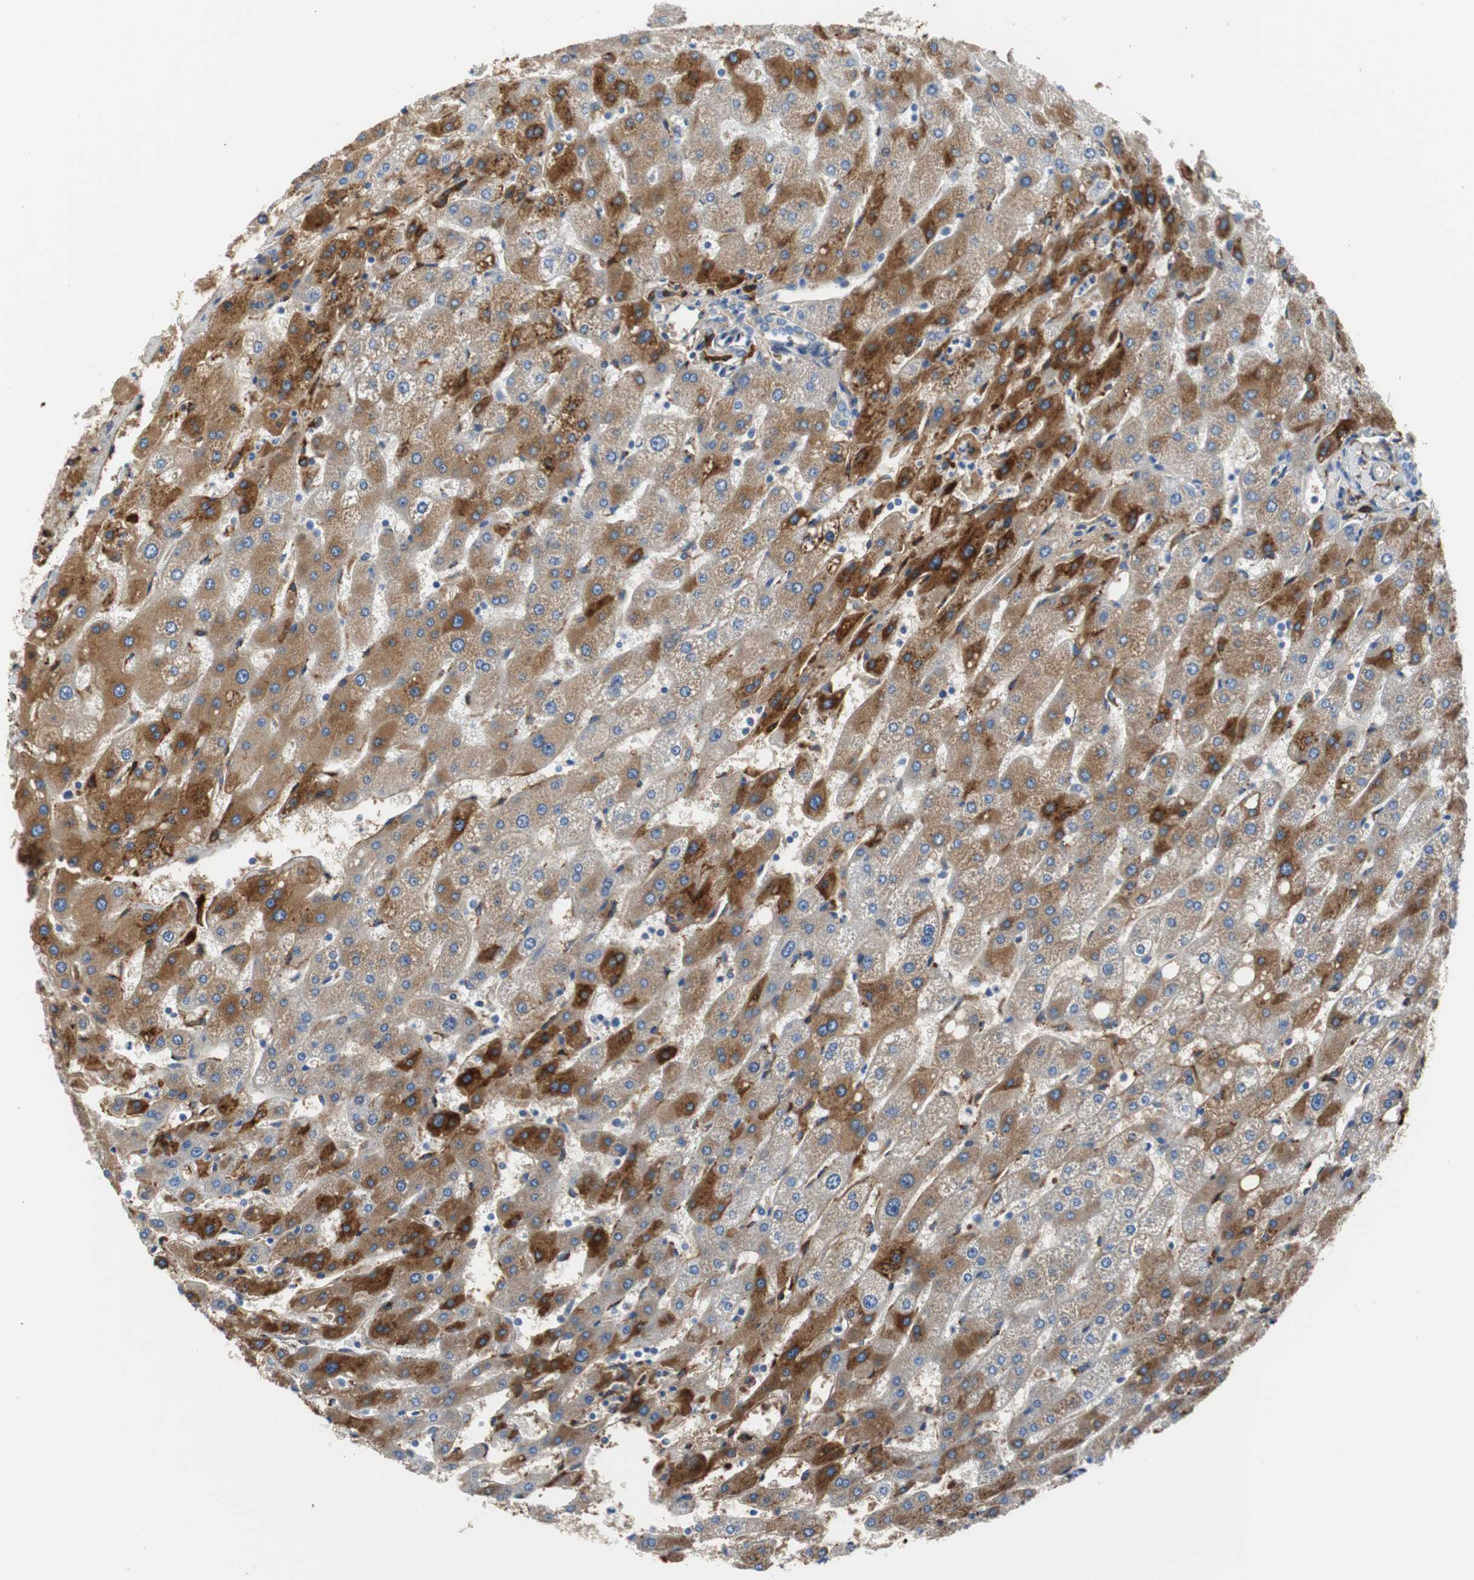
{"staining": {"intensity": "weak", "quantity": "25%-75%", "location": "cytoplasmic/membranous"}, "tissue": "liver", "cell_type": "Cholangiocytes", "image_type": "normal", "snomed": [{"axis": "morphology", "description": "Normal tissue, NOS"}, {"axis": "topography", "description": "Liver"}], "caption": "Benign liver reveals weak cytoplasmic/membranous expression in approximately 25%-75% of cholangiocytes, visualized by immunohistochemistry.", "gene": "APCS", "patient": {"sex": "male", "age": 67}}